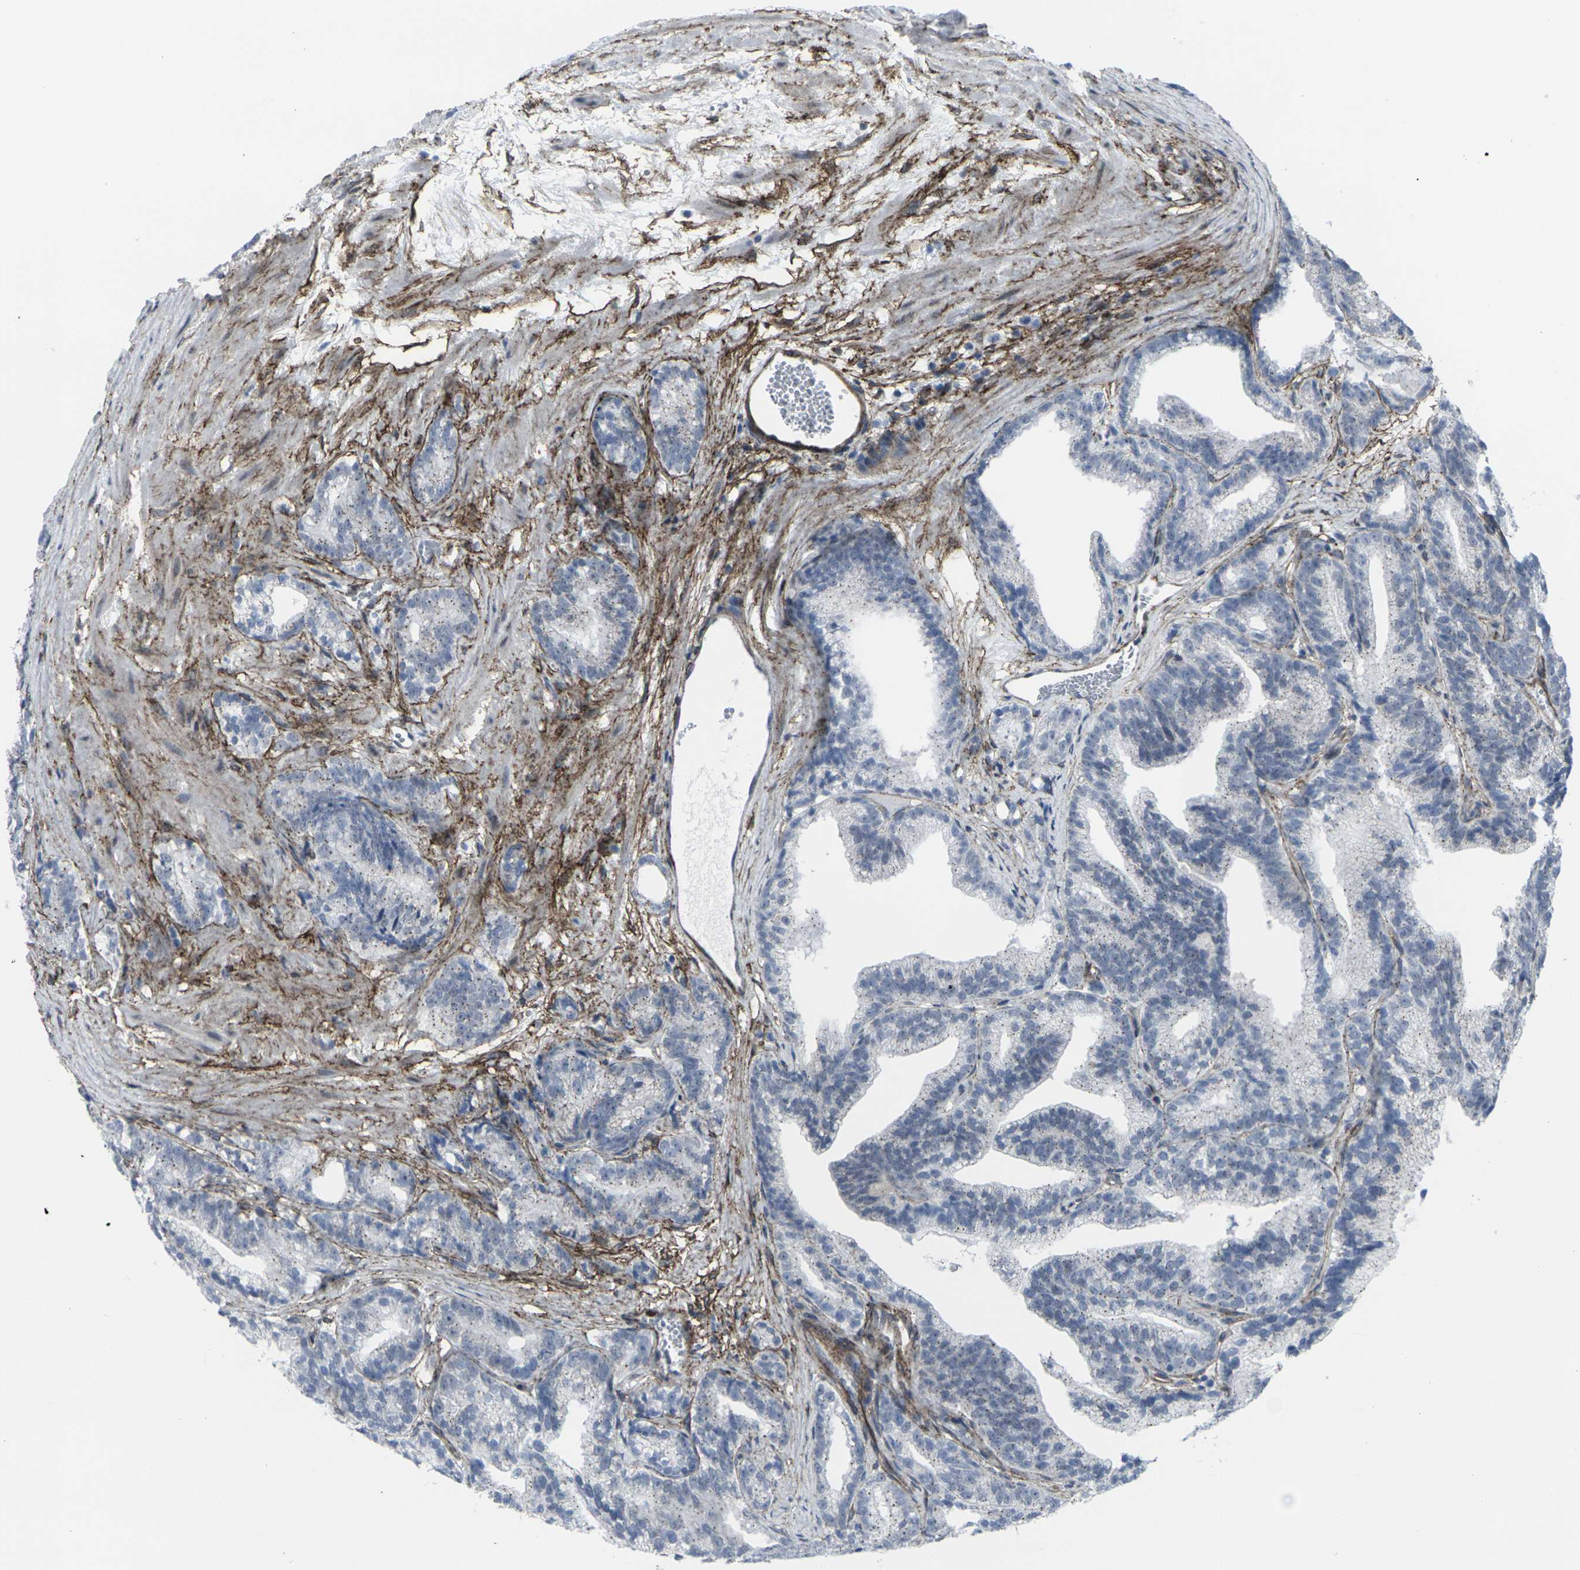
{"staining": {"intensity": "negative", "quantity": "none", "location": "none"}, "tissue": "prostate cancer", "cell_type": "Tumor cells", "image_type": "cancer", "snomed": [{"axis": "morphology", "description": "Adenocarcinoma, Low grade"}, {"axis": "topography", "description": "Prostate"}], "caption": "Immunohistochemical staining of human prostate cancer (adenocarcinoma (low-grade)) demonstrates no significant expression in tumor cells.", "gene": "CDH11", "patient": {"sex": "male", "age": 89}}